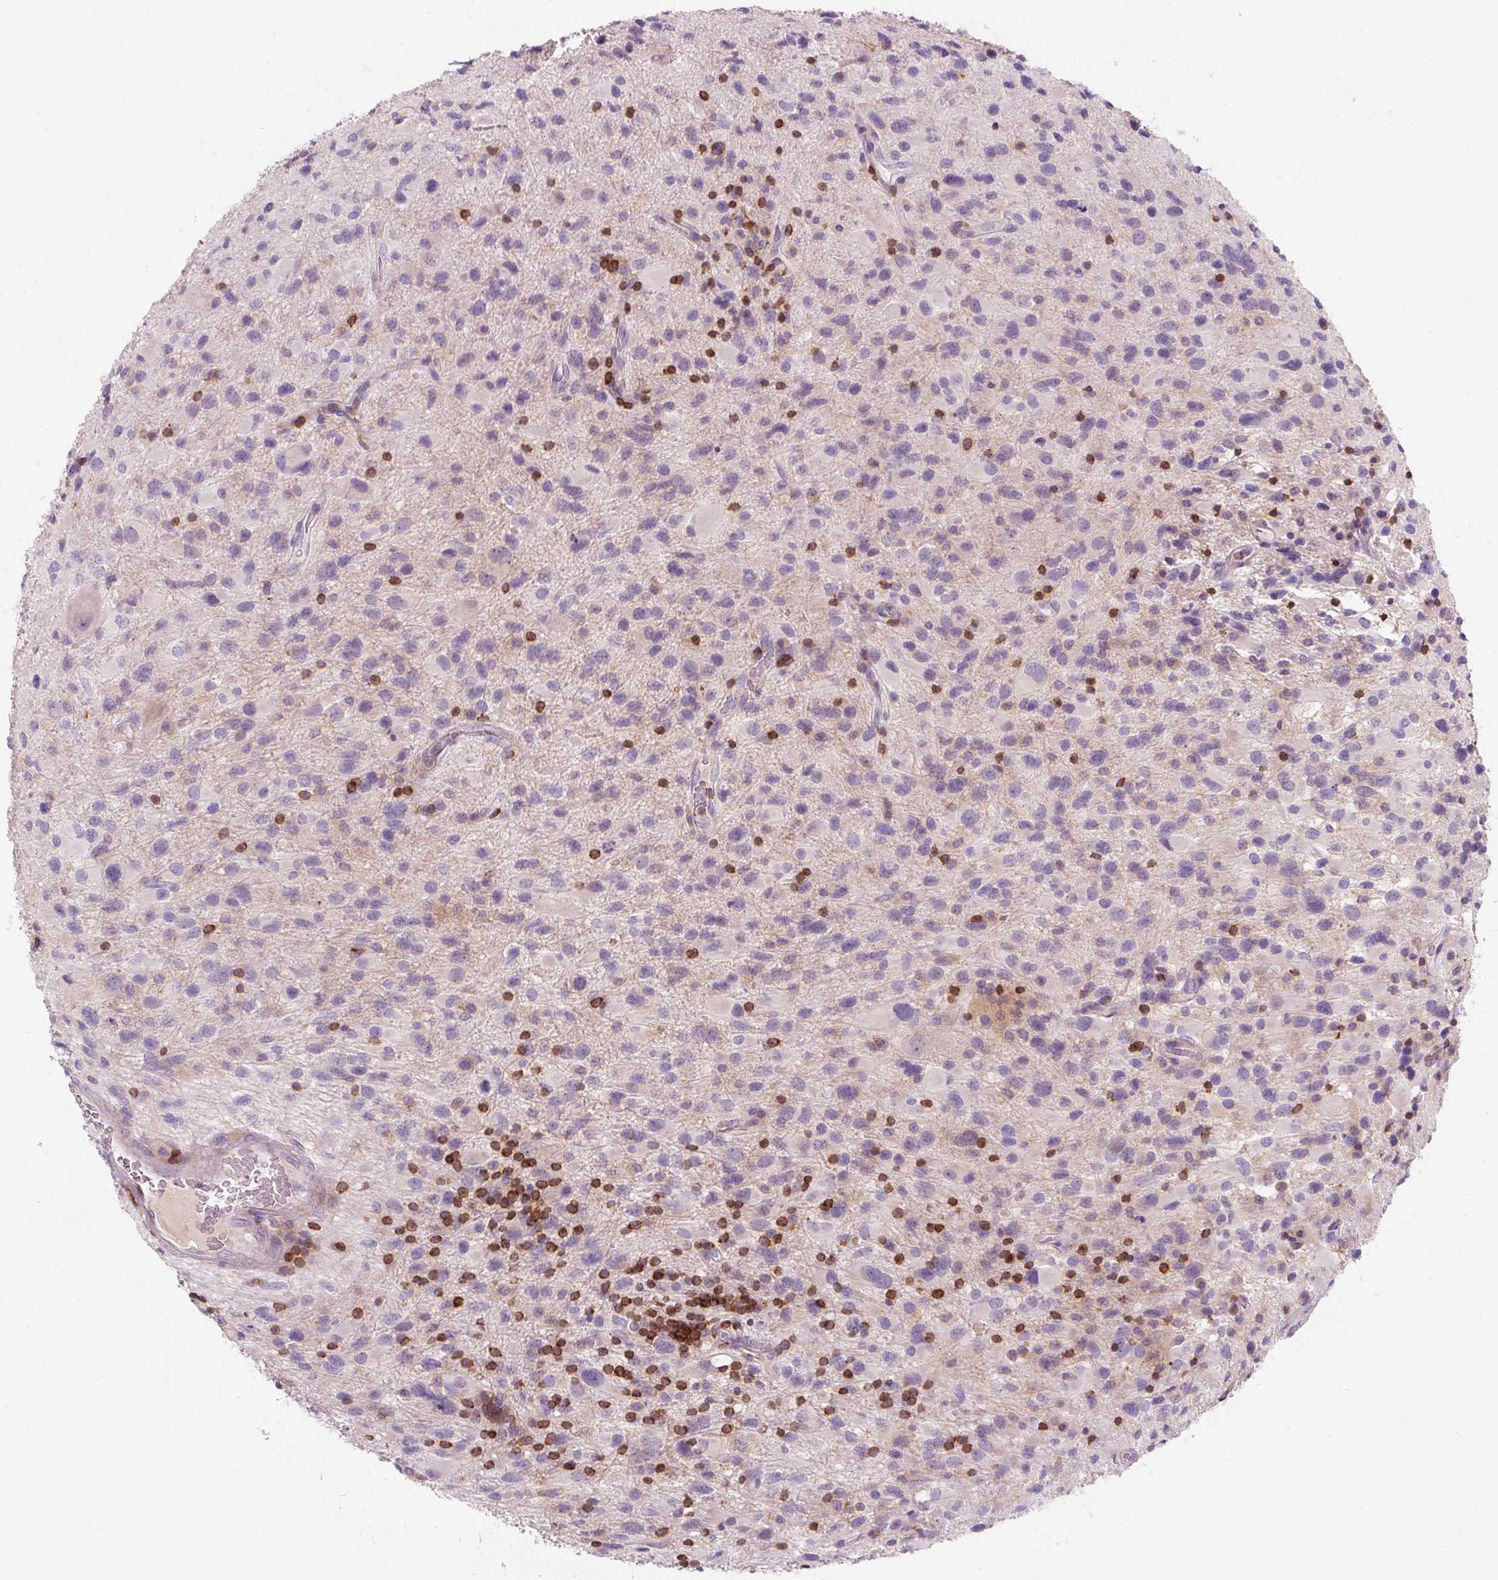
{"staining": {"intensity": "negative", "quantity": "none", "location": "none"}, "tissue": "glioma", "cell_type": "Tumor cells", "image_type": "cancer", "snomed": [{"axis": "morphology", "description": "Glioma, malignant, Low grade"}, {"axis": "topography", "description": "Brain"}], "caption": "Glioma stained for a protein using immunohistochemistry (IHC) displays no positivity tumor cells.", "gene": "TIGD2", "patient": {"sex": "female", "age": 32}}